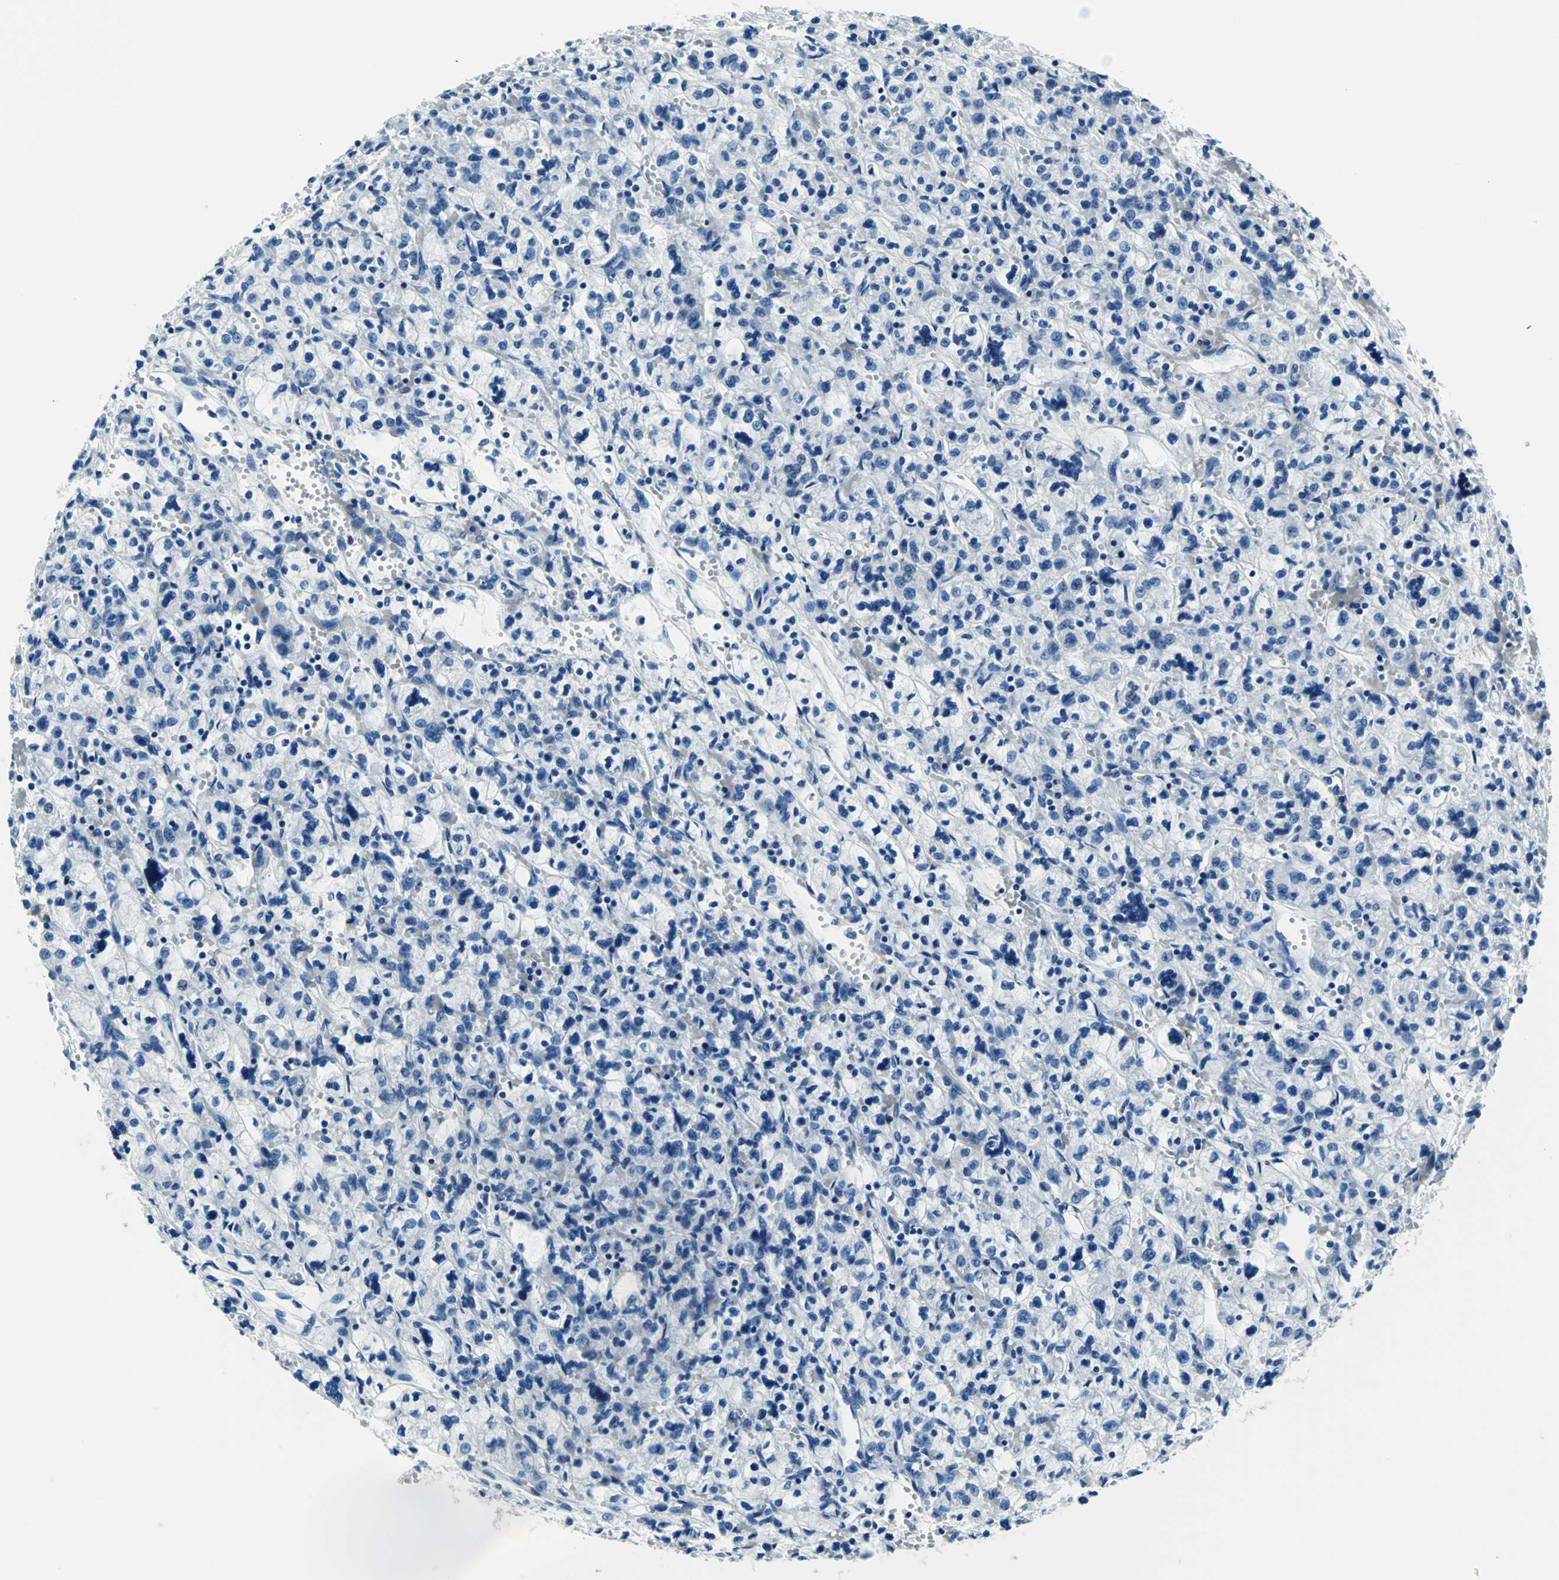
{"staining": {"intensity": "negative", "quantity": "none", "location": "none"}, "tissue": "renal cancer", "cell_type": "Tumor cells", "image_type": "cancer", "snomed": [{"axis": "morphology", "description": "Adenocarcinoma, NOS"}, {"axis": "topography", "description": "Kidney"}], "caption": "Tumor cells show no significant protein positivity in renal cancer.", "gene": "ZNF415", "patient": {"sex": "female", "age": 83}}